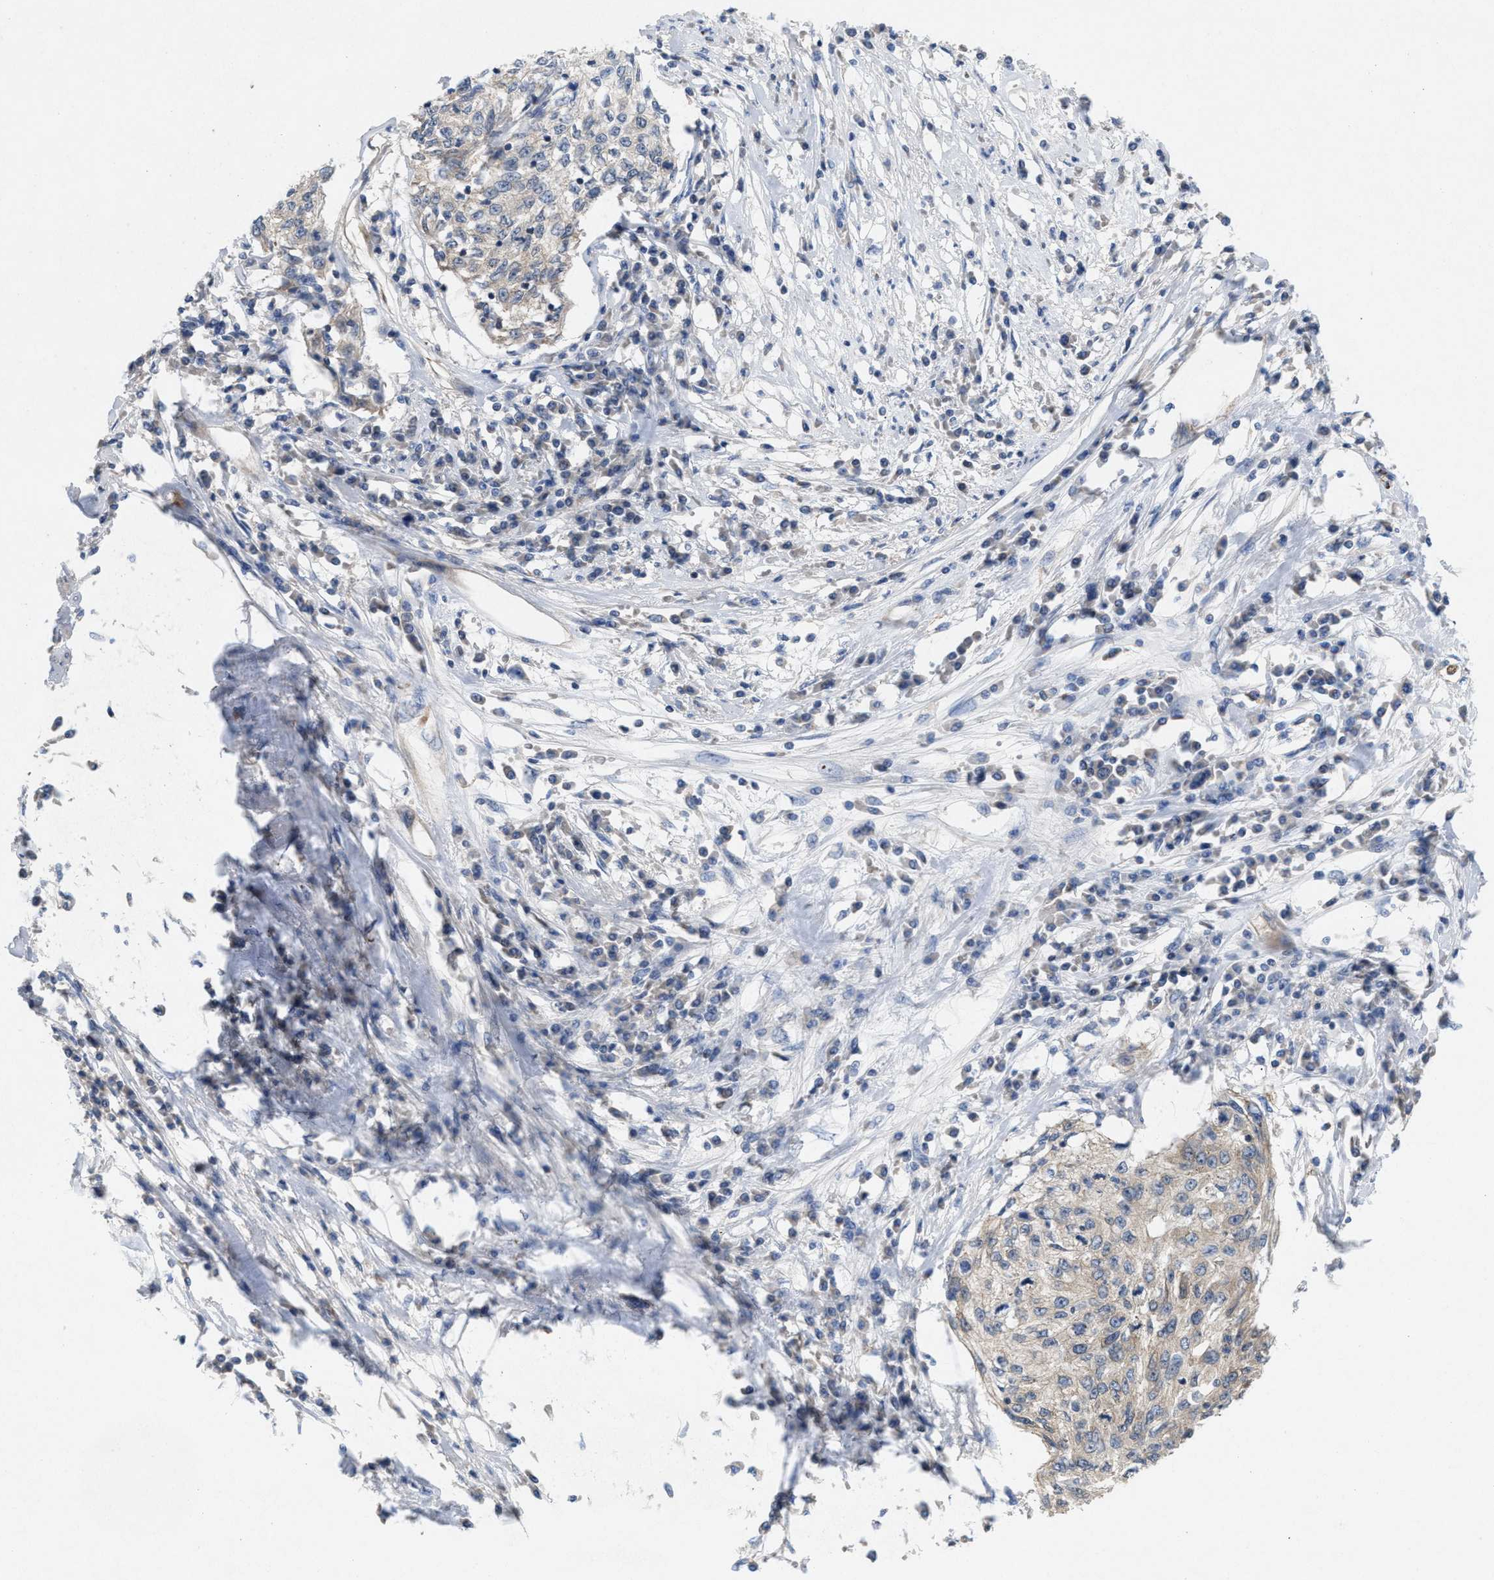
{"staining": {"intensity": "weak", "quantity": "<25%", "location": "cytoplasmic/membranous"}, "tissue": "cervical cancer", "cell_type": "Tumor cells", "image_type": "cancer", "snomed": [{"axis": "morphology", "description": "Squamous cell carcinoma, NOS"}, {"axis": "topography", "description": "Cervix"}], "caption": "An IHC image of cervical squamous cell carcinoma is shown. There is no staining in tumor cells of cervical squamous cell carcinoma.", "gene": "UBAP2", "patient": {"sex": "female", "age": 57}}